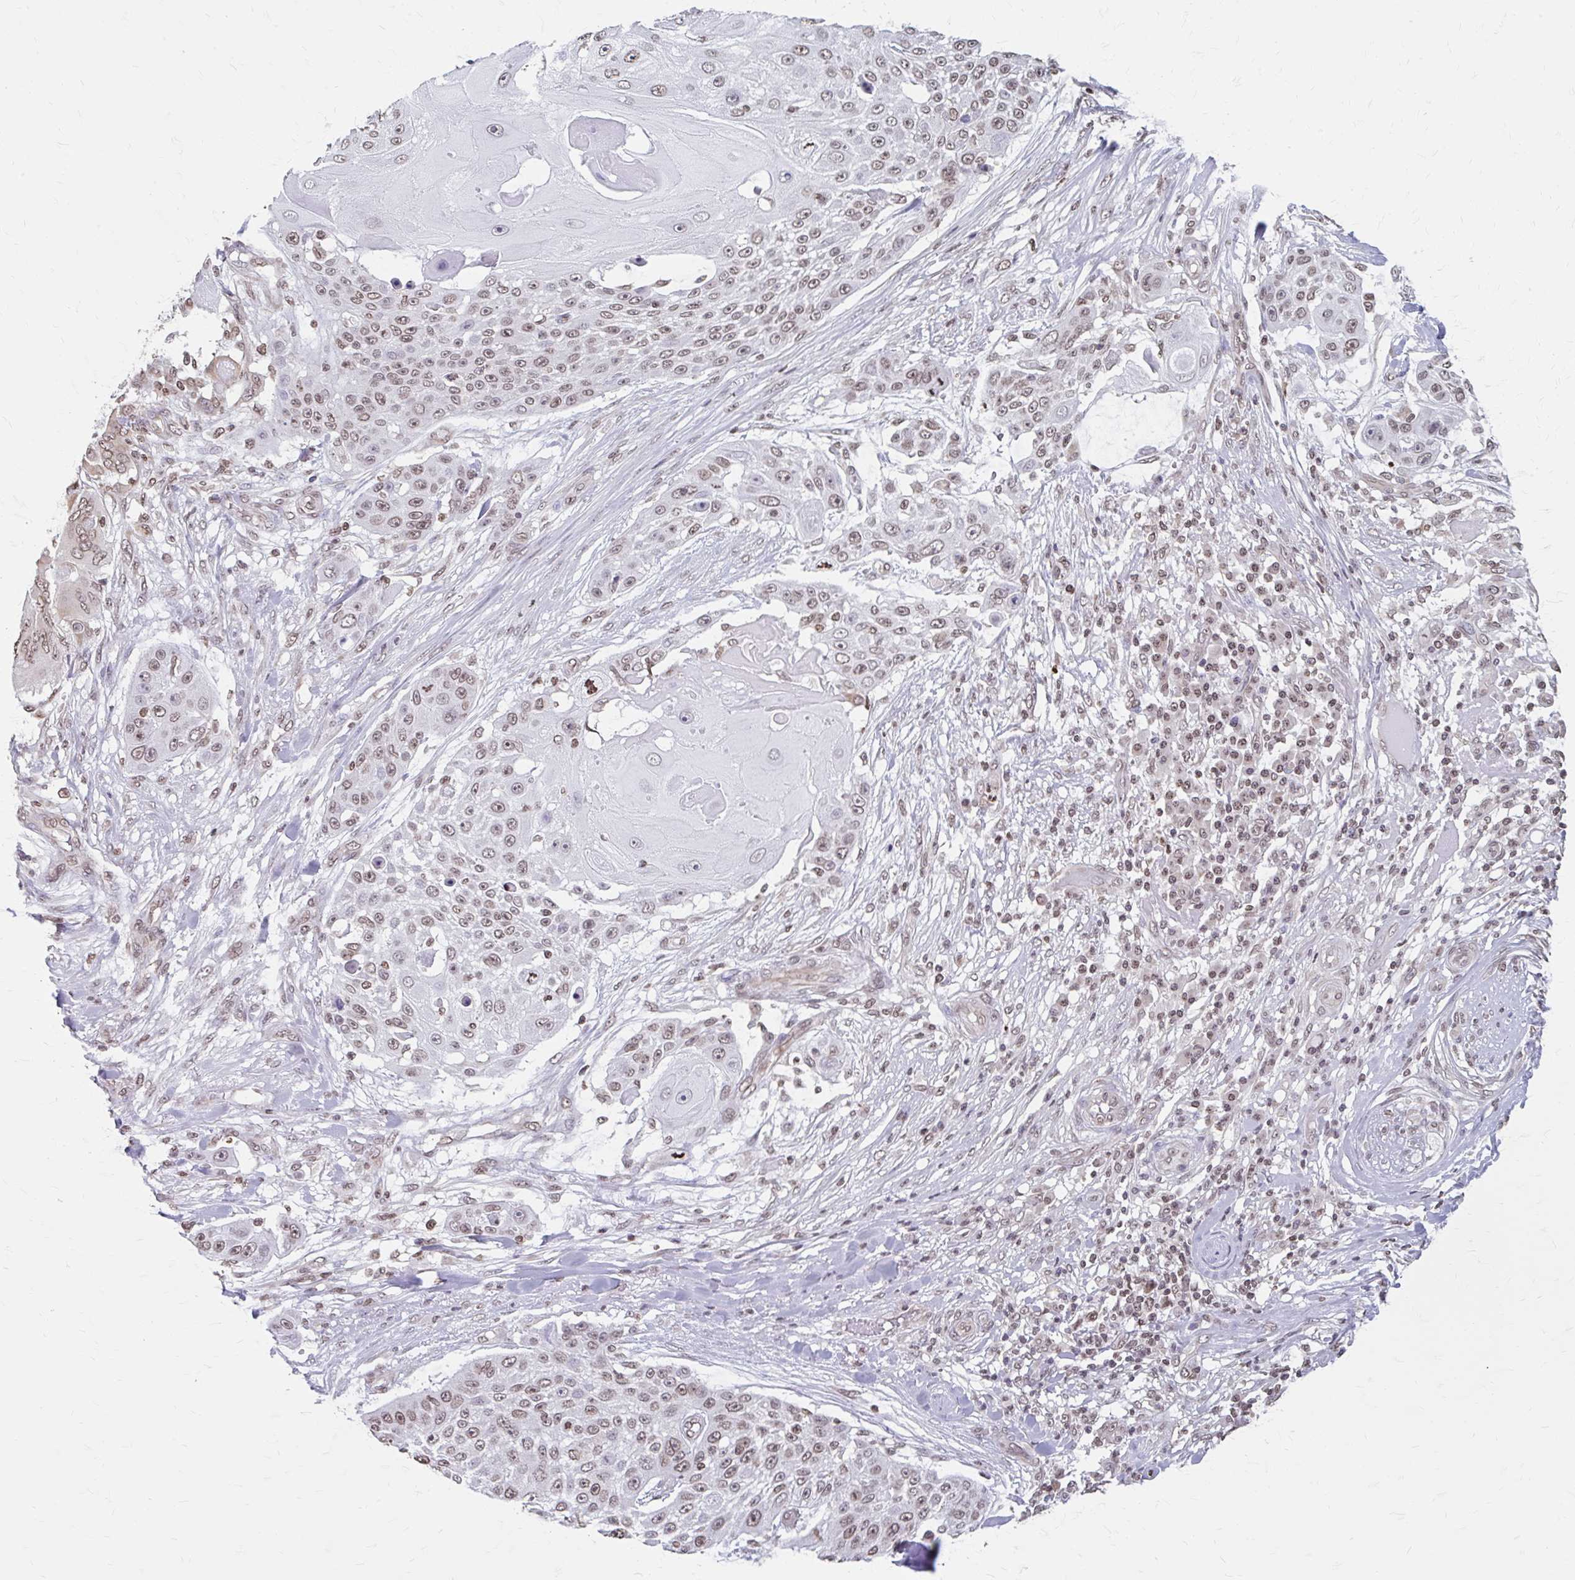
{"staining": {"intensity": "moderate", "quantity": ">75%", "location": "nuclear"}, "tissue": "skin cancer", "cell_type": "Tumor cells", "image_type": "cancer", "snomed": [{"axis": "morphology", "description": "Squamous cell carcinoma, NOS"}, {"axis": "topography", "description": "Skin"}], "caption": "IHC staining of skin cancer (squamous cell carcinoma), which demonstrates medium levels of moderate nuclear positivity in about >75% of tumor cells indicating moderate nuclear protein expression. The staining was performed using DAB (3,3'-diaminobenzidine) (brown) for protein detection and nuclei were counterstained in hematoxylin (blue).", "gene": "ORC3", "patient": {"sex": "female", "age": 86}}